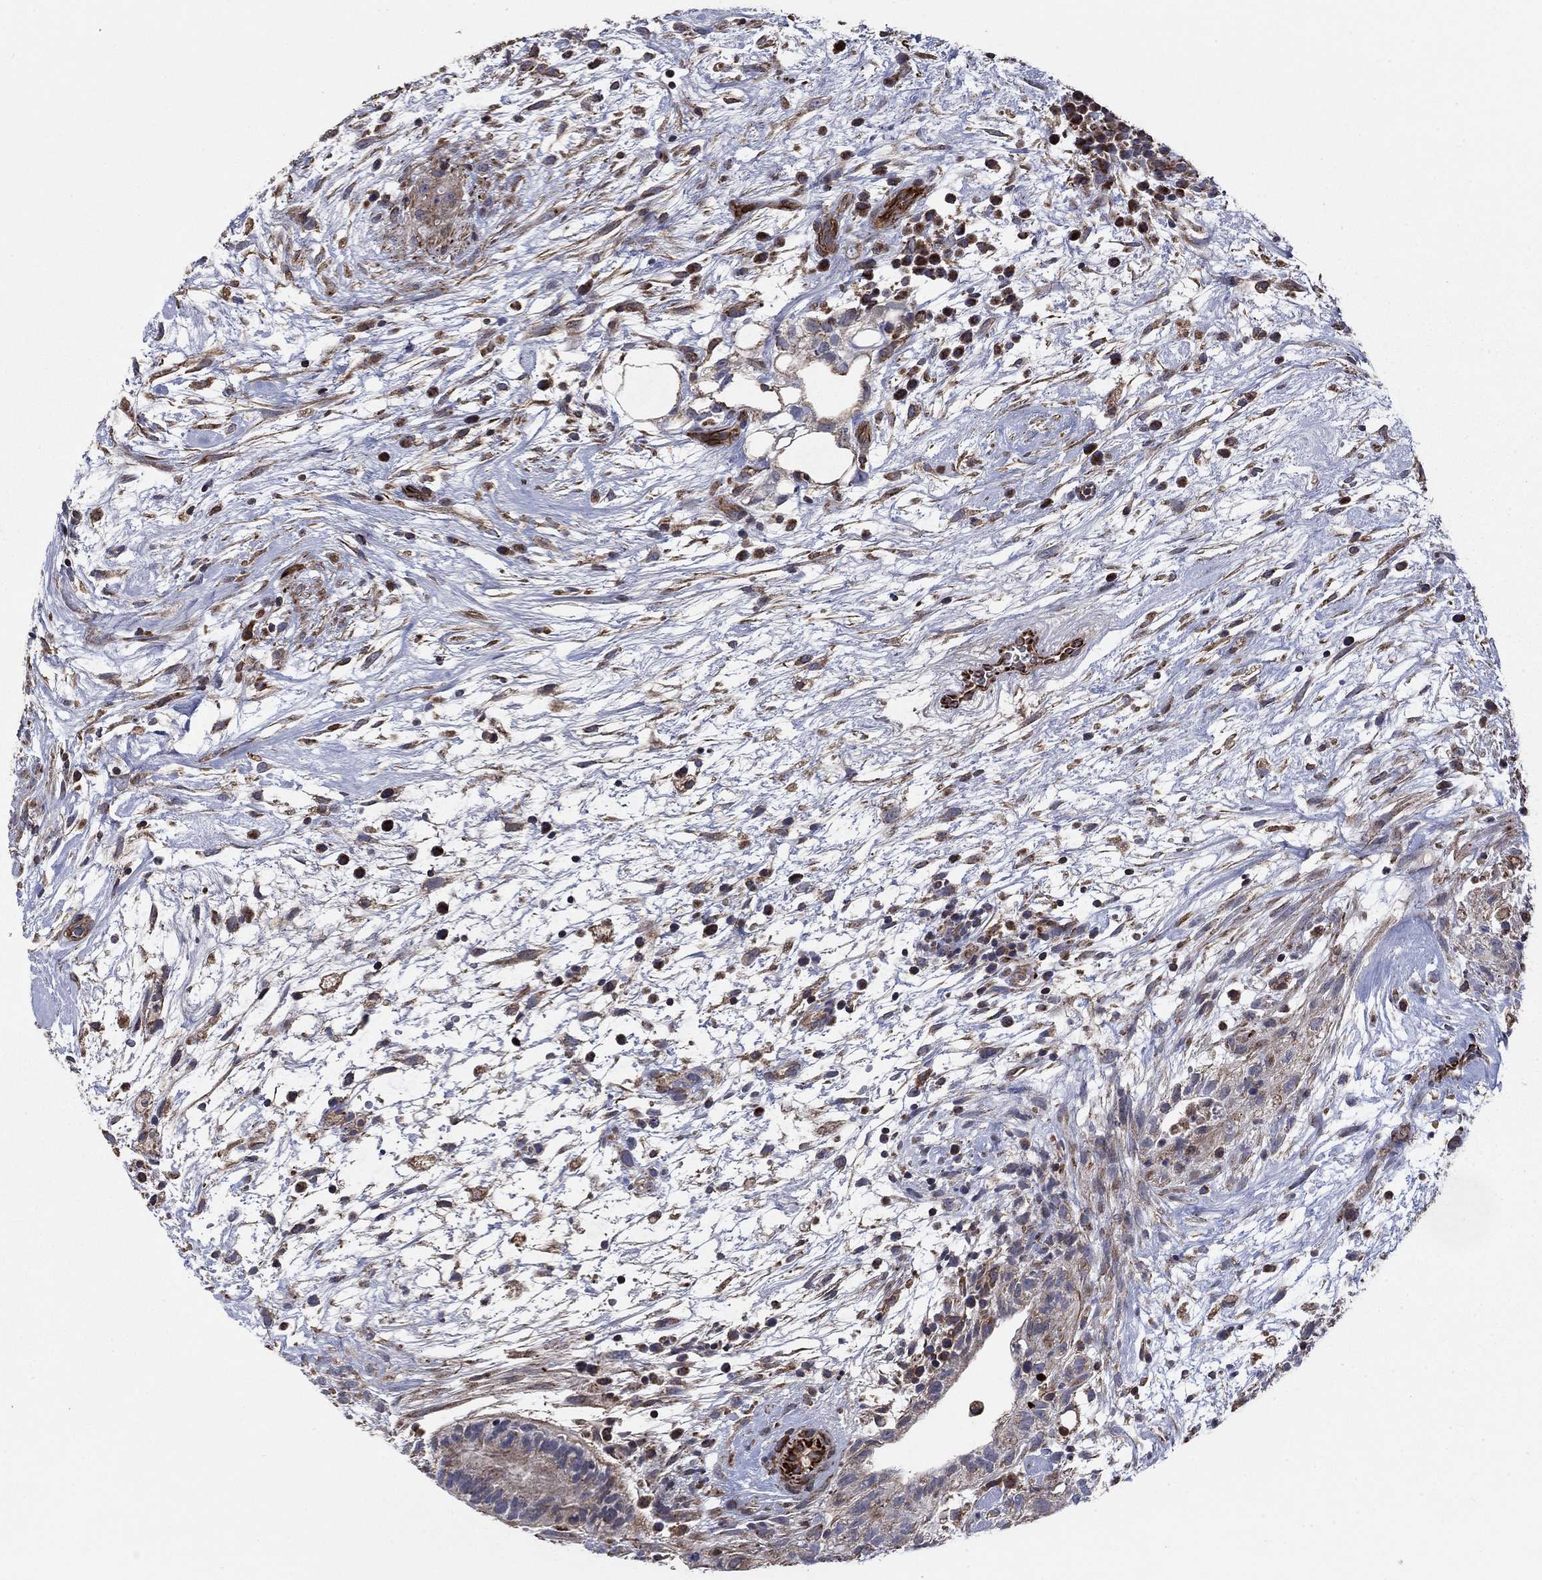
{"staining": {"intensity": "weak", "quantity": "25%-75%", "location": "cytoplasmic/membranous"}, "tissue": "testis cancer", "cell_type": "Tumor cells", "image_type": "cancer", "snomed": [{"axis": "morphology", "description": "Normal tissue, NOS"}, {"axis": "morphology", "description": "Carcinoma, Embryonal, NOS"}, {"axis": "topography", "description": "Testis"}], "caption": "IHC micrograph of neoplastic tissue: human testis cancer stained using IHC exhibits low levels of weak protein expression localized specifically in the cytoplasmic/membranous of tumor cells, appearing as a cytoplasmic/membranous brown color.", "gene": "NDUFC1", "patient": {"sex": "male", "age": 32}}